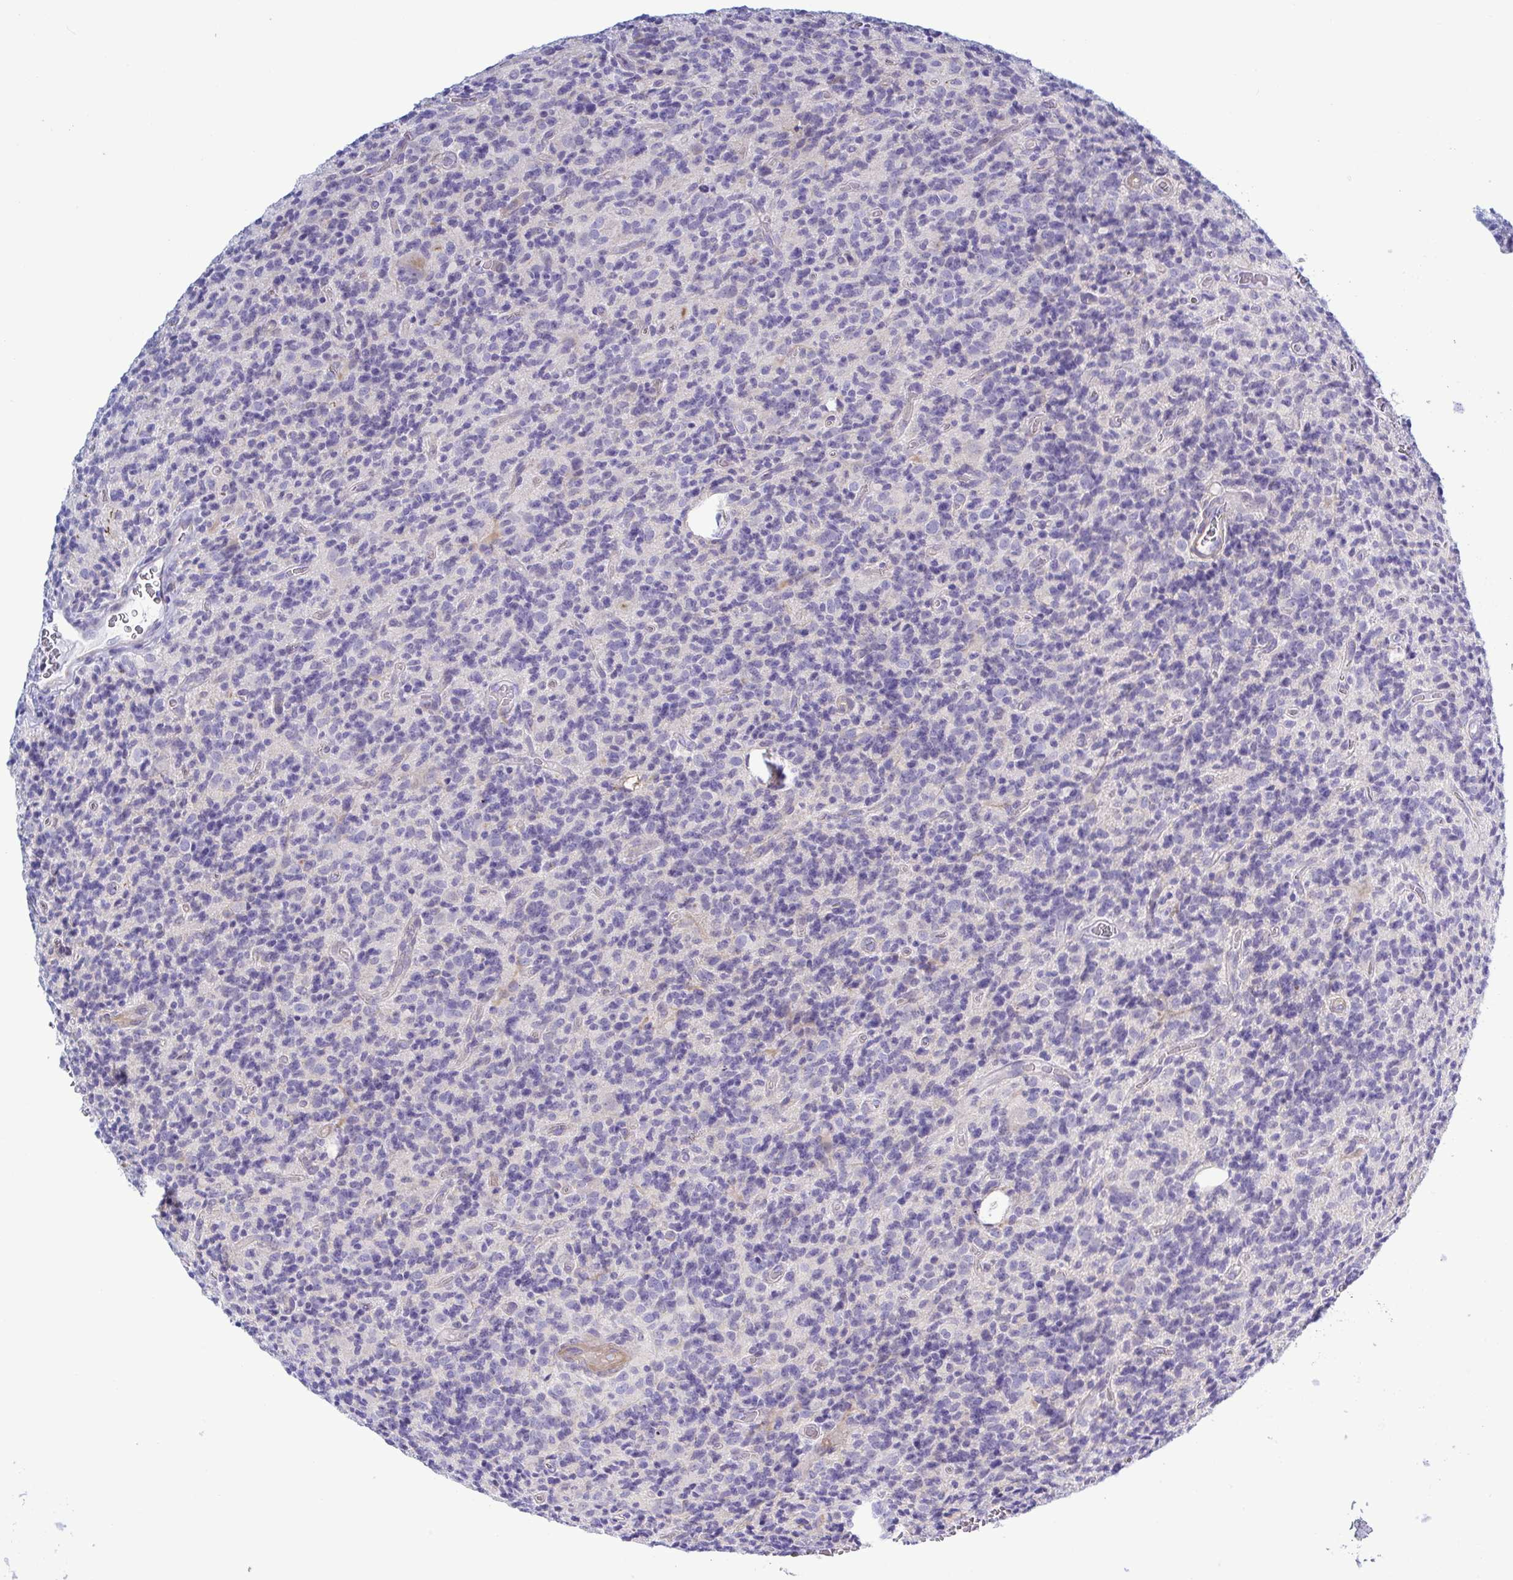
{"staining": {"intensity": "negative", "quantity": "none", "location": "none"}, "tissue": "glioma", "cell_type": "Tumor cells", "image_type": "cancer", "snomed": [{"axis": "morphology", "description": "Glioma, malignant, High grade"}, {"axis": "topography", "description": "Brain"}], "caption": "Immunohistochemical staining of glioma shows no significant positivity in tumor cells. The staining is performed using DAB (3,3'-diaminobenzidine) brown chromogen with nuclei counter-stained in using hematoxylin.", "gene": "TNNI2", "patient": {"sex": "male", "age": 76}}